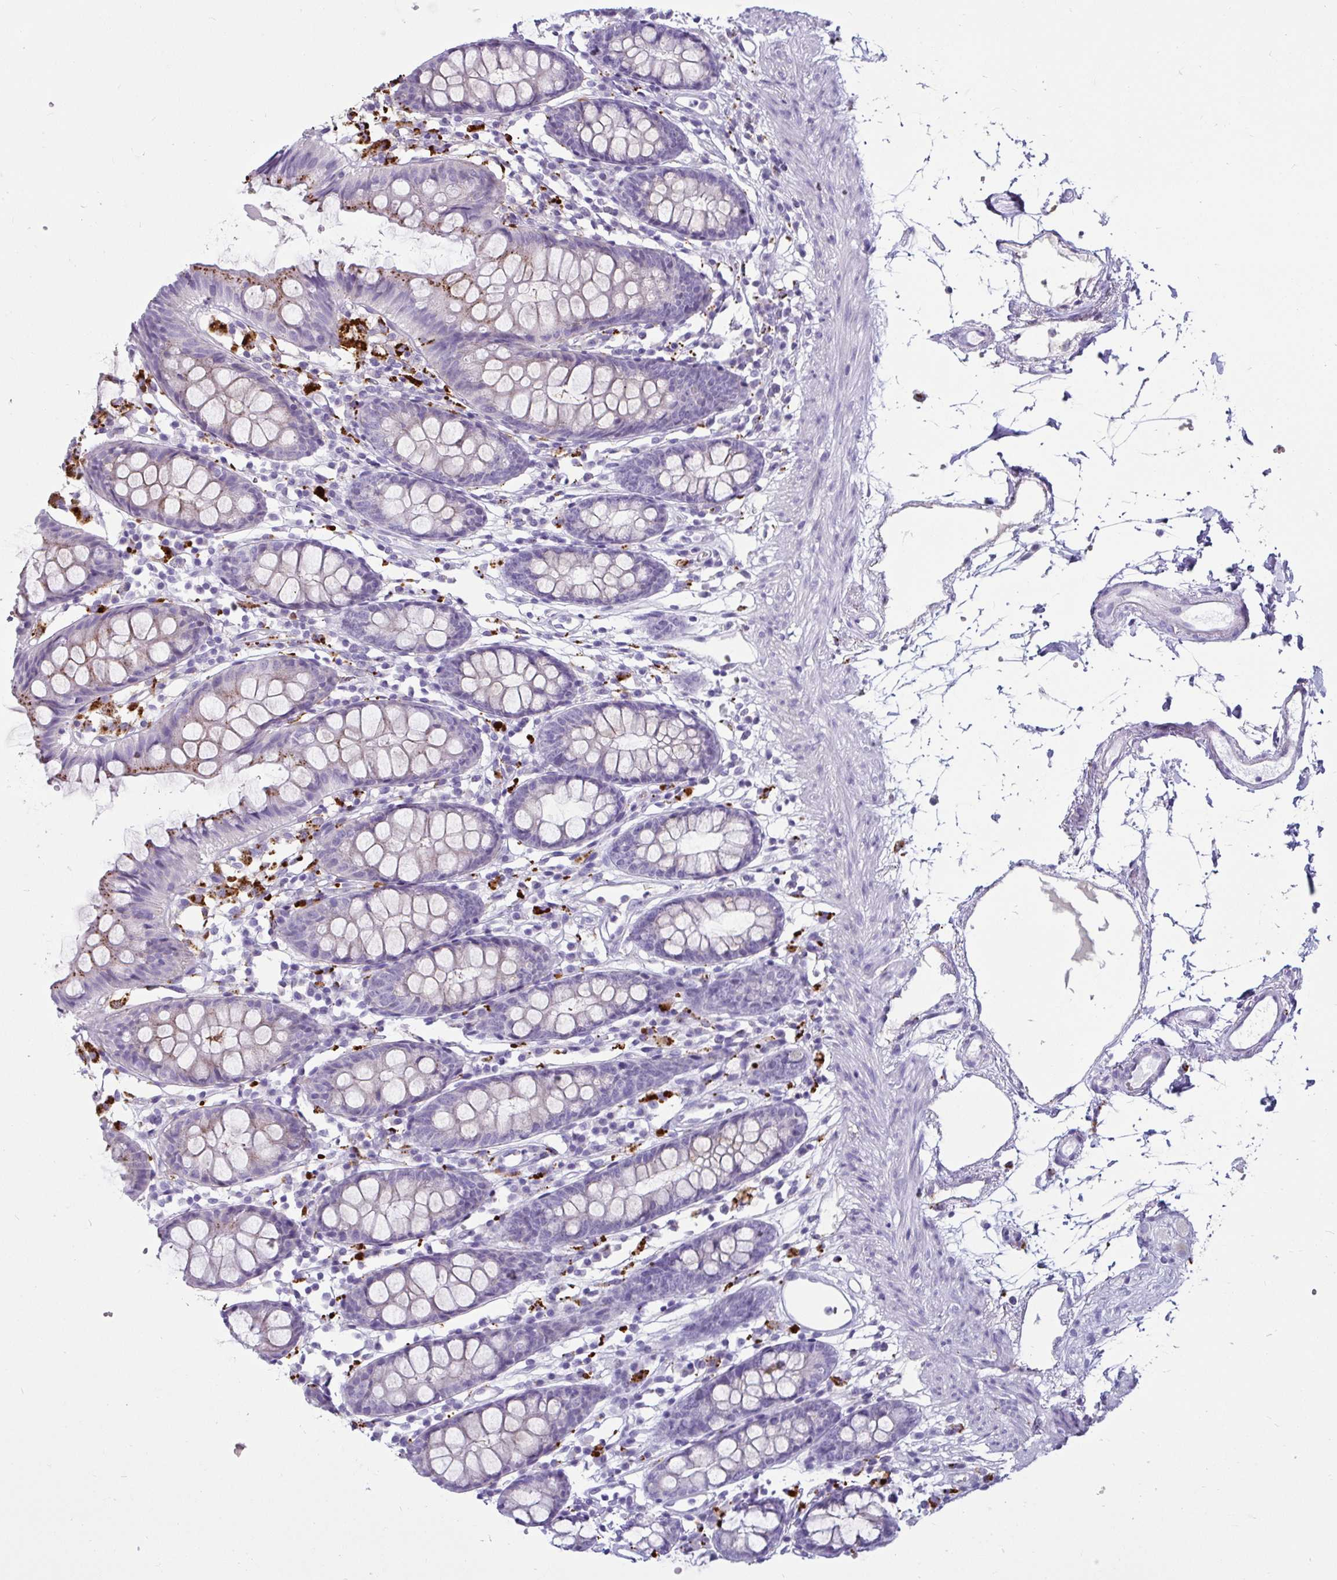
{"staining": {"intensity": "negative", "quantity": "none", "location": "none"}, "tissue": "colon", "cell_type": "Endothelial cells", "image_type": "normal", "snomed": [{"axis": "morphology", "description": "Normal tissue, NOS"}, {"axis": "topography", "description": "Colon"}], "caption": "Immunohistochemistry histopathology image of normal colon: human colon stained with DAB reveals no significant protein expression in endothelial cells.", "gene": "CTSZ", "patient": {"sex": "female", "age": 84}}